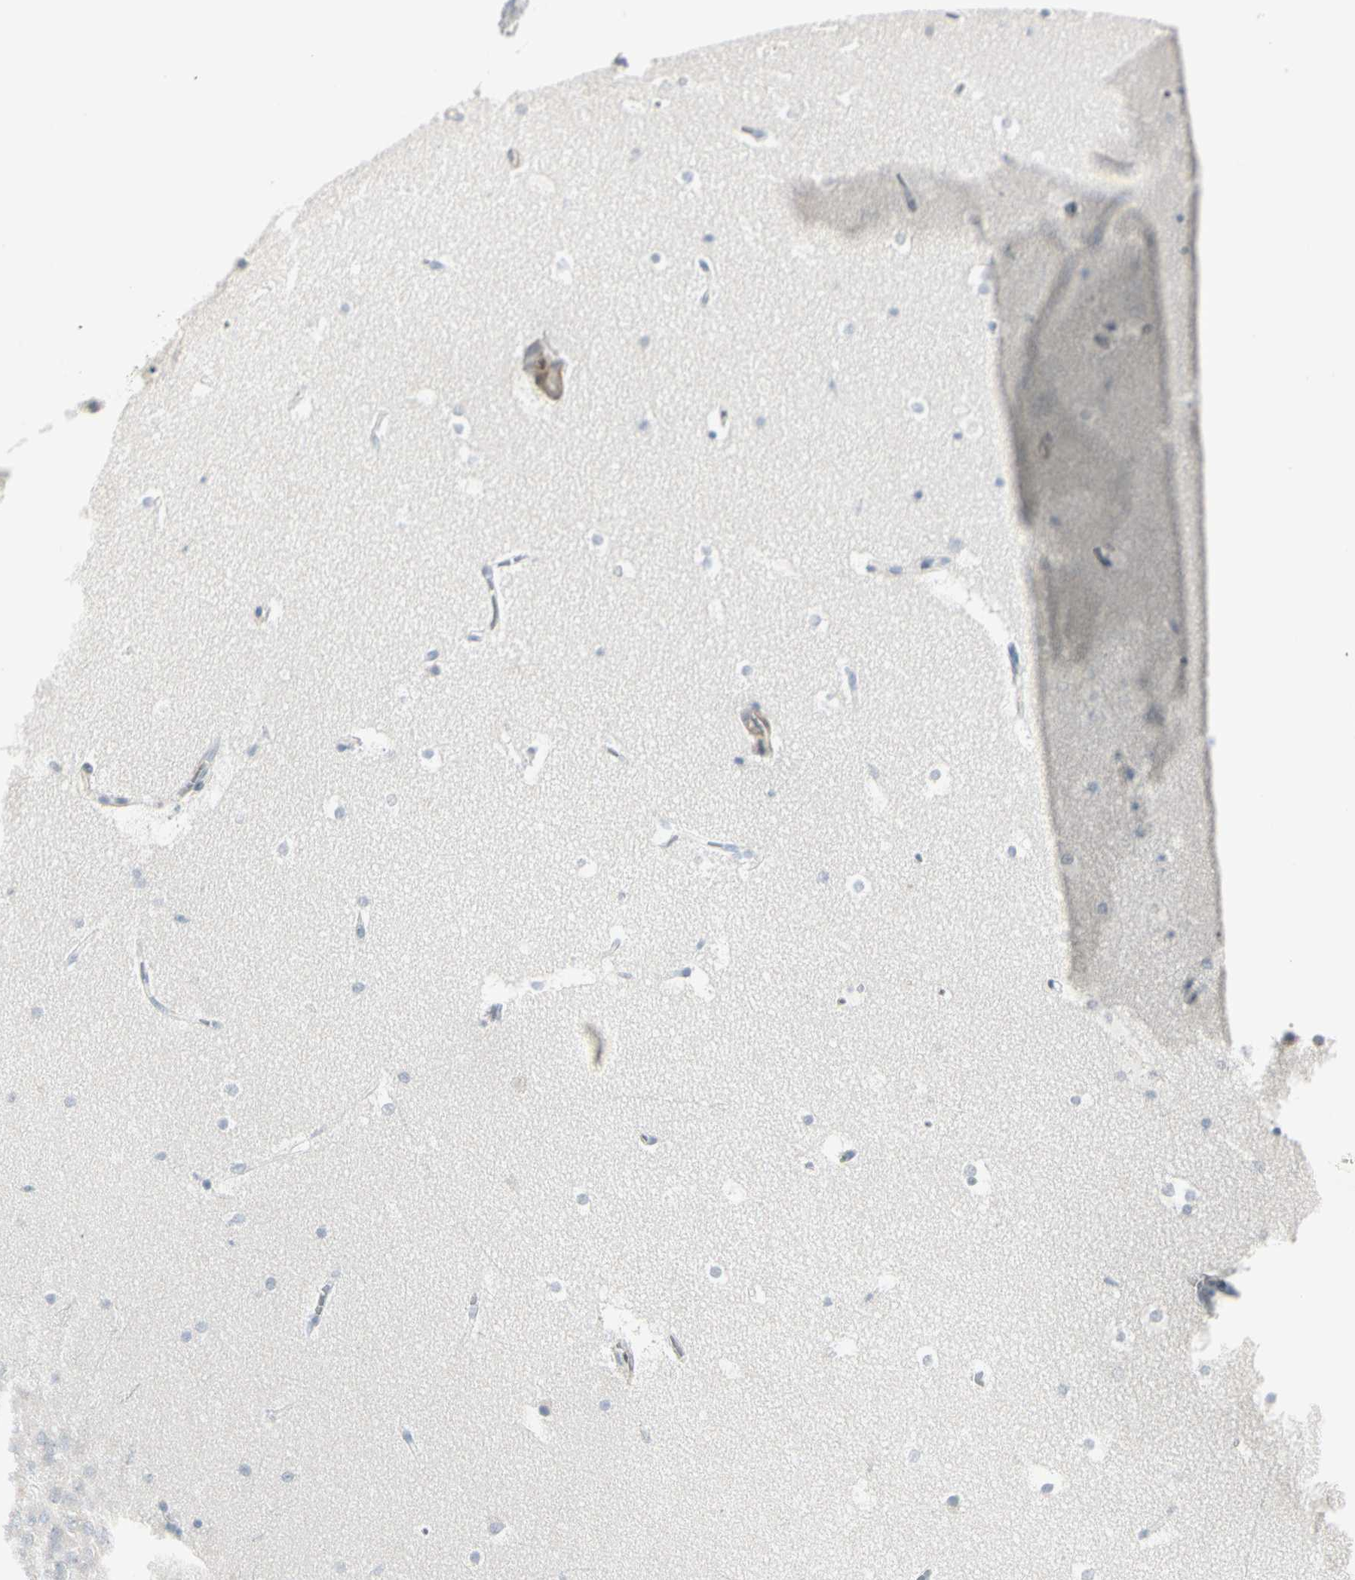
{"staining": {"intensity": "negative", "quantity": "none", "location": "none"}, "tissue": "hippocampus", "cell_type": "Glial cells", "image_type": "normal", "snomed": [{"axis": "morphology", "description": "Normal tissue, NOS"}, {"axis": "topography", "description": "Hippocampus"}], "caption": "Protein analysis of benign hippocampus displays no significant expression in glial cells.", "gene": "DMPK", "patient": {"sex": "male", "age": 45}}